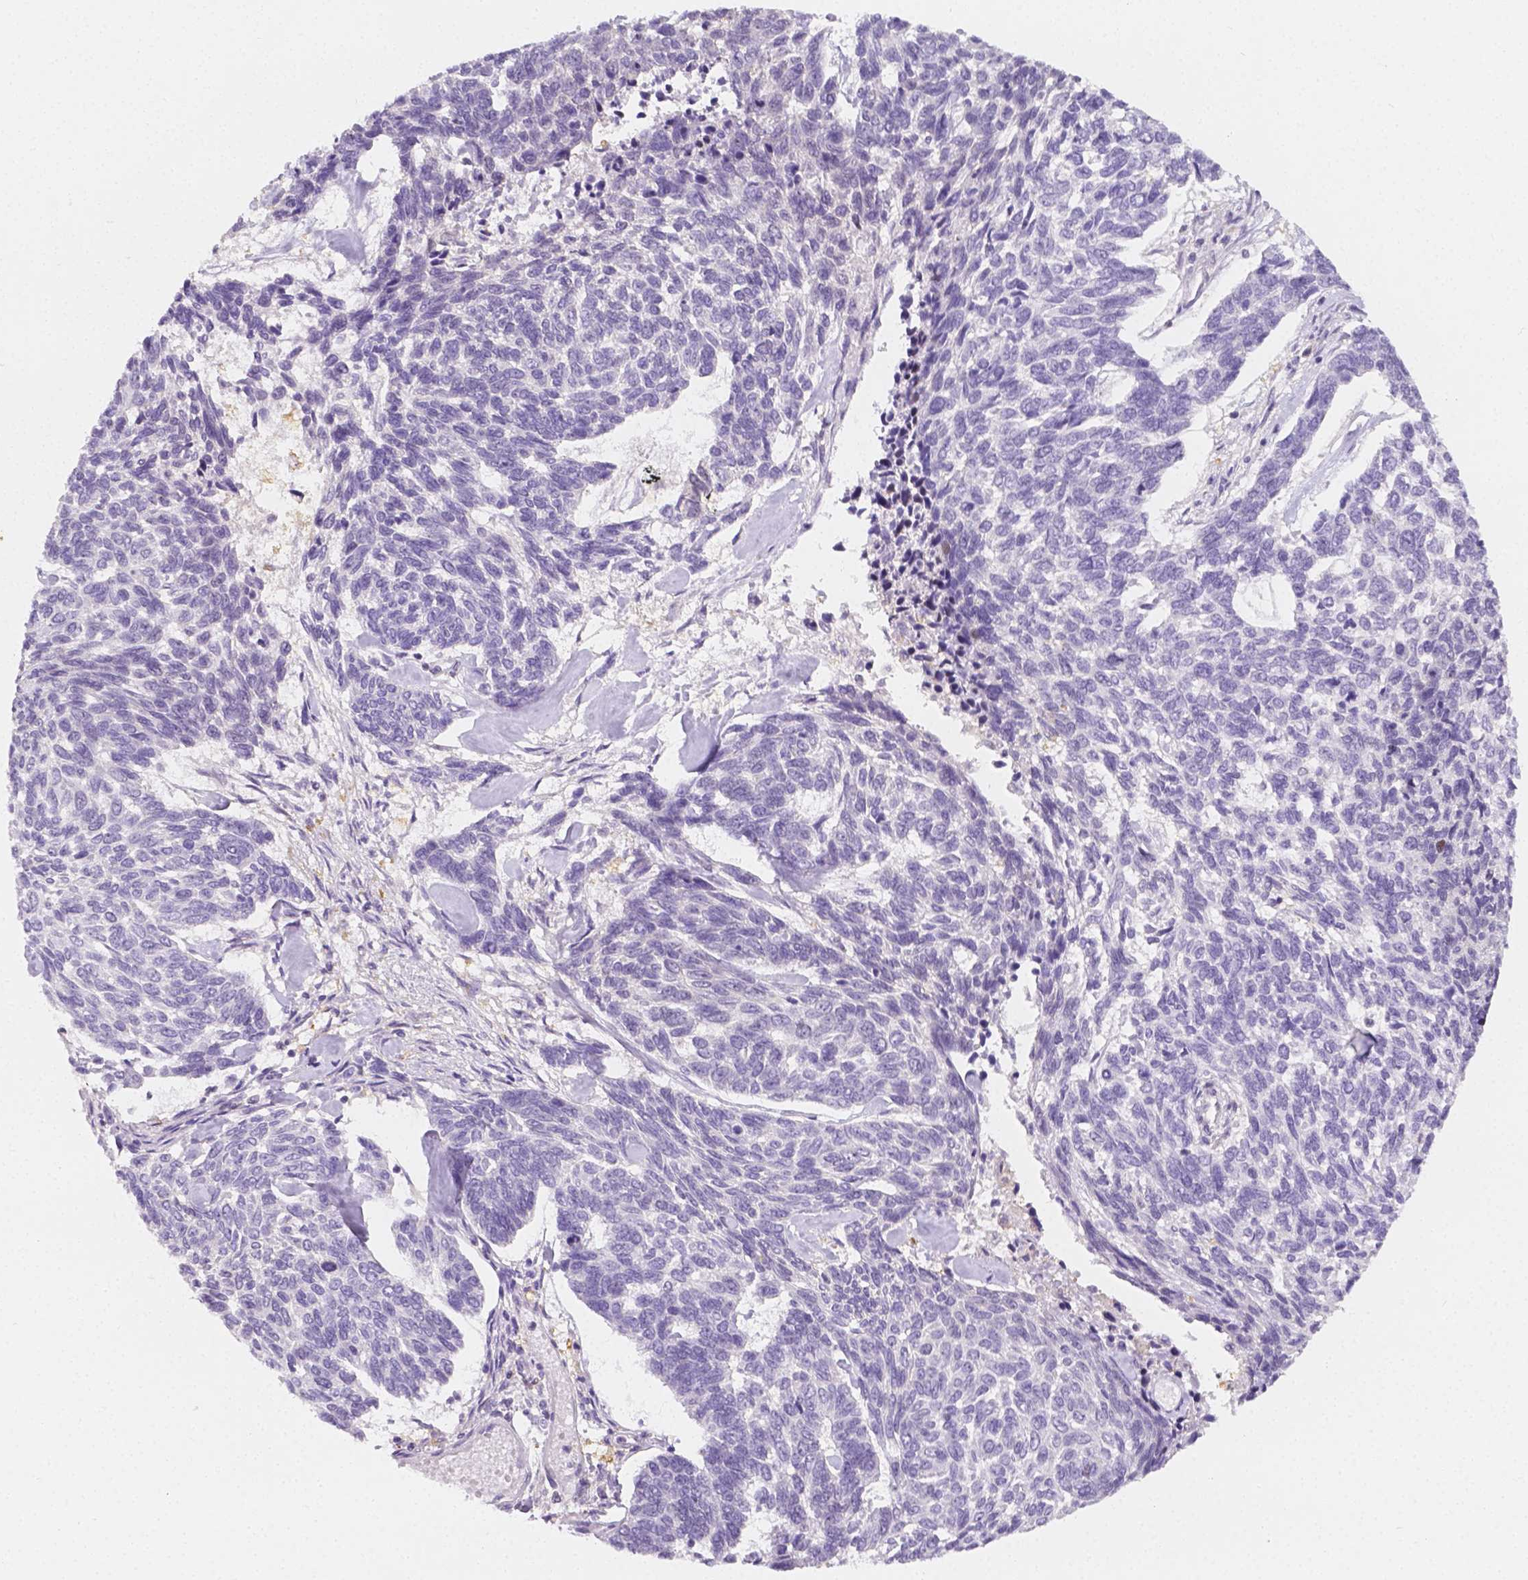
{"staining": {"intensity": "negative", "quantity": "none", "location": "none"}, "tissue": "skin cancer", "cell_type": "Tumor cells", "image_type": "cancer", "snomed": [{"axis": "morphology", "description": "Basal cell carcinoma"}, {"axis": "topography", "description": "Skin"}], "caption": "An immunohistochemistry (IHC) micrograph of skin cancer is shown. There is no staining in tumor cells of skin cancer.", "gene": "SGTB", "patient": {"sex": "female", "age": 65}}